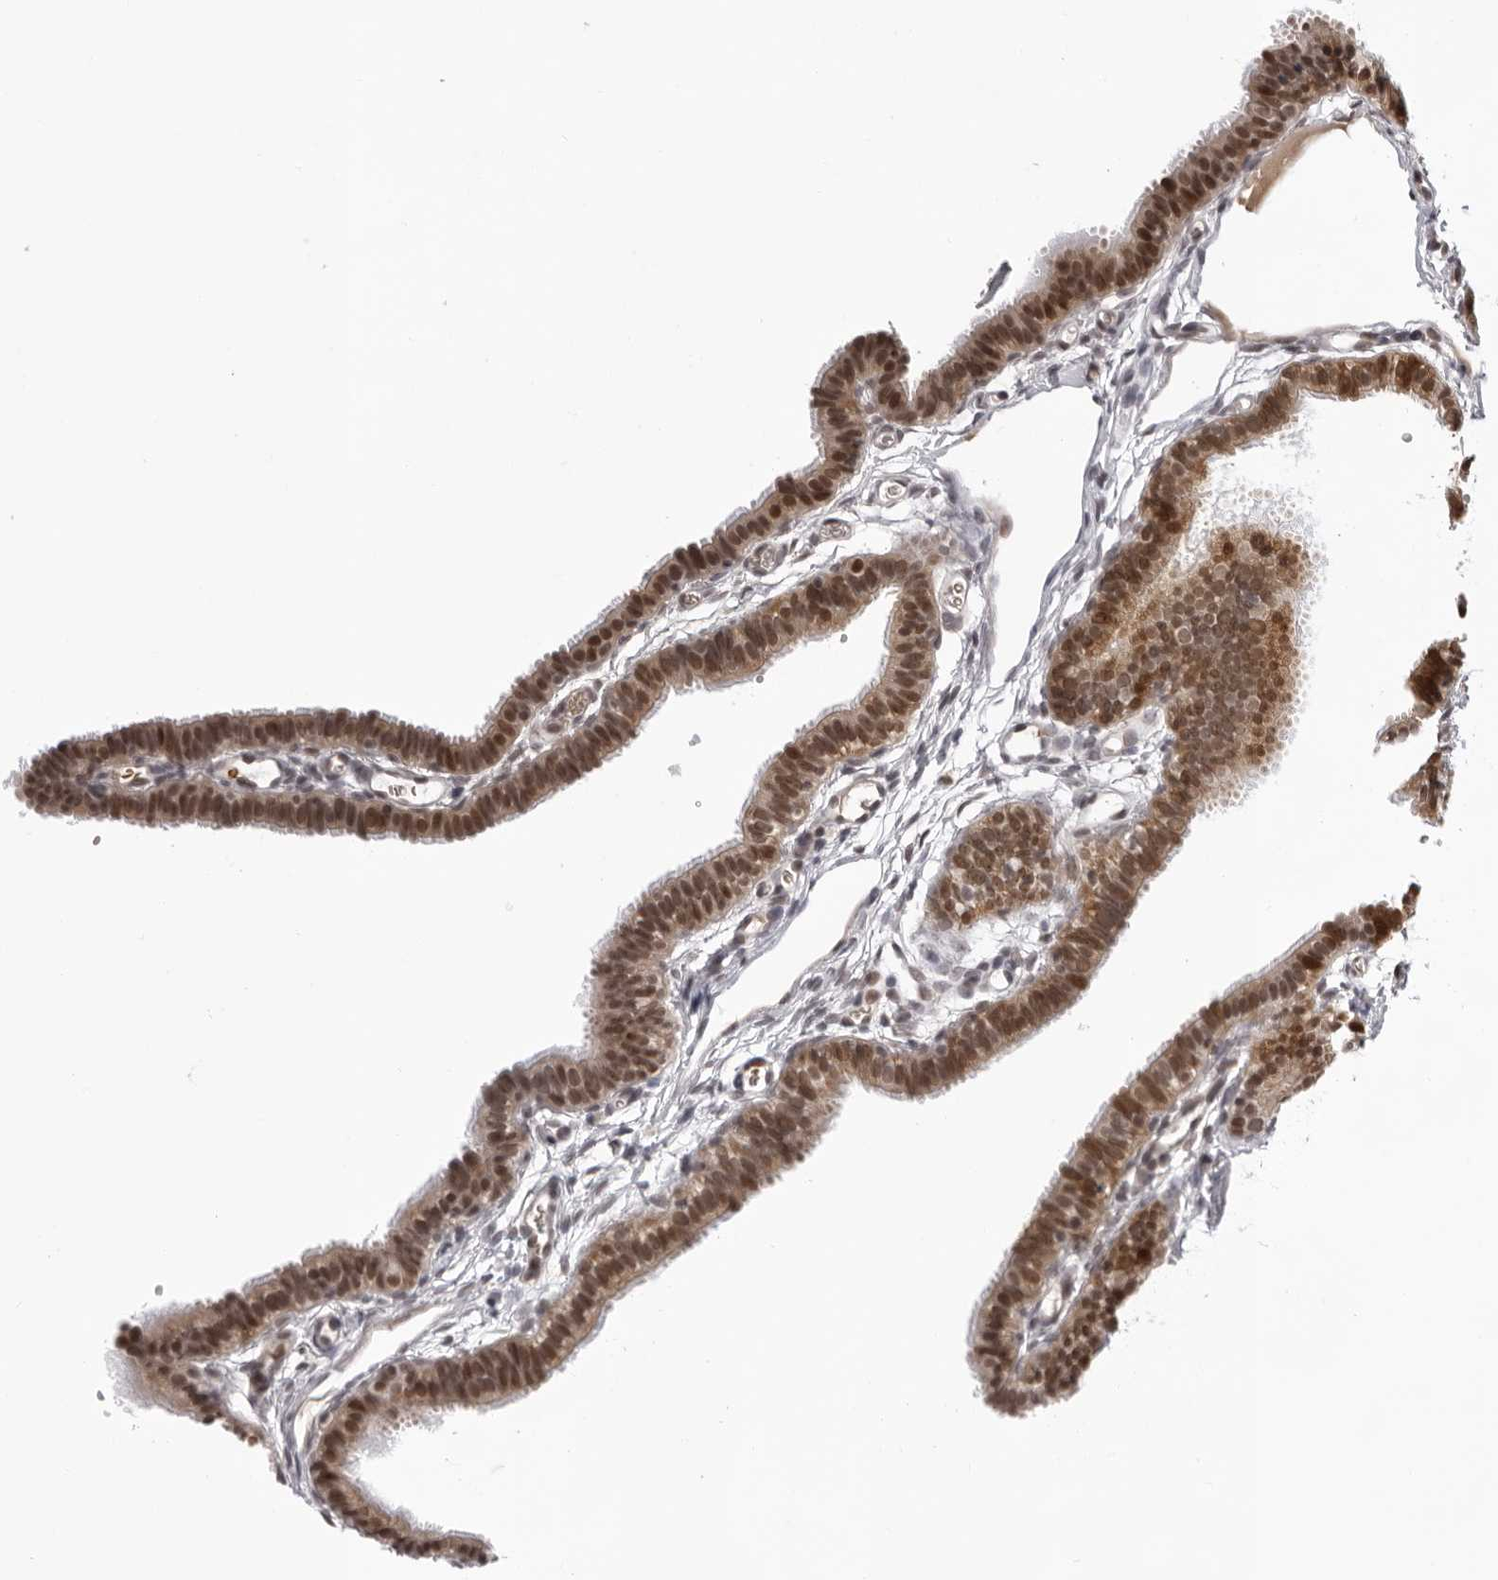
{"staining": {"intensity": "strong", "quantity": ">75%", "location": "cytoplasmic/membranous,nuclear"}, "tissue": "fallopian tube", "cell_type": "Glandular cells", "image_type": "normal", "snomed": [{"axis": "morphology", "description": "Normal tissue, NOS"}, {"axis": "topography", "description": "Fallopian tube"}, {"axis": "topography", "description": "Placenta"}], "caption": "Human fallopian tube stained with a brown dye displays strong cytoplasmic/membranous,nuclear positive positivity in approximately >75% of glandular cells.", "gene": "USP1", "patient": {"sex": "female", "age": 34}}